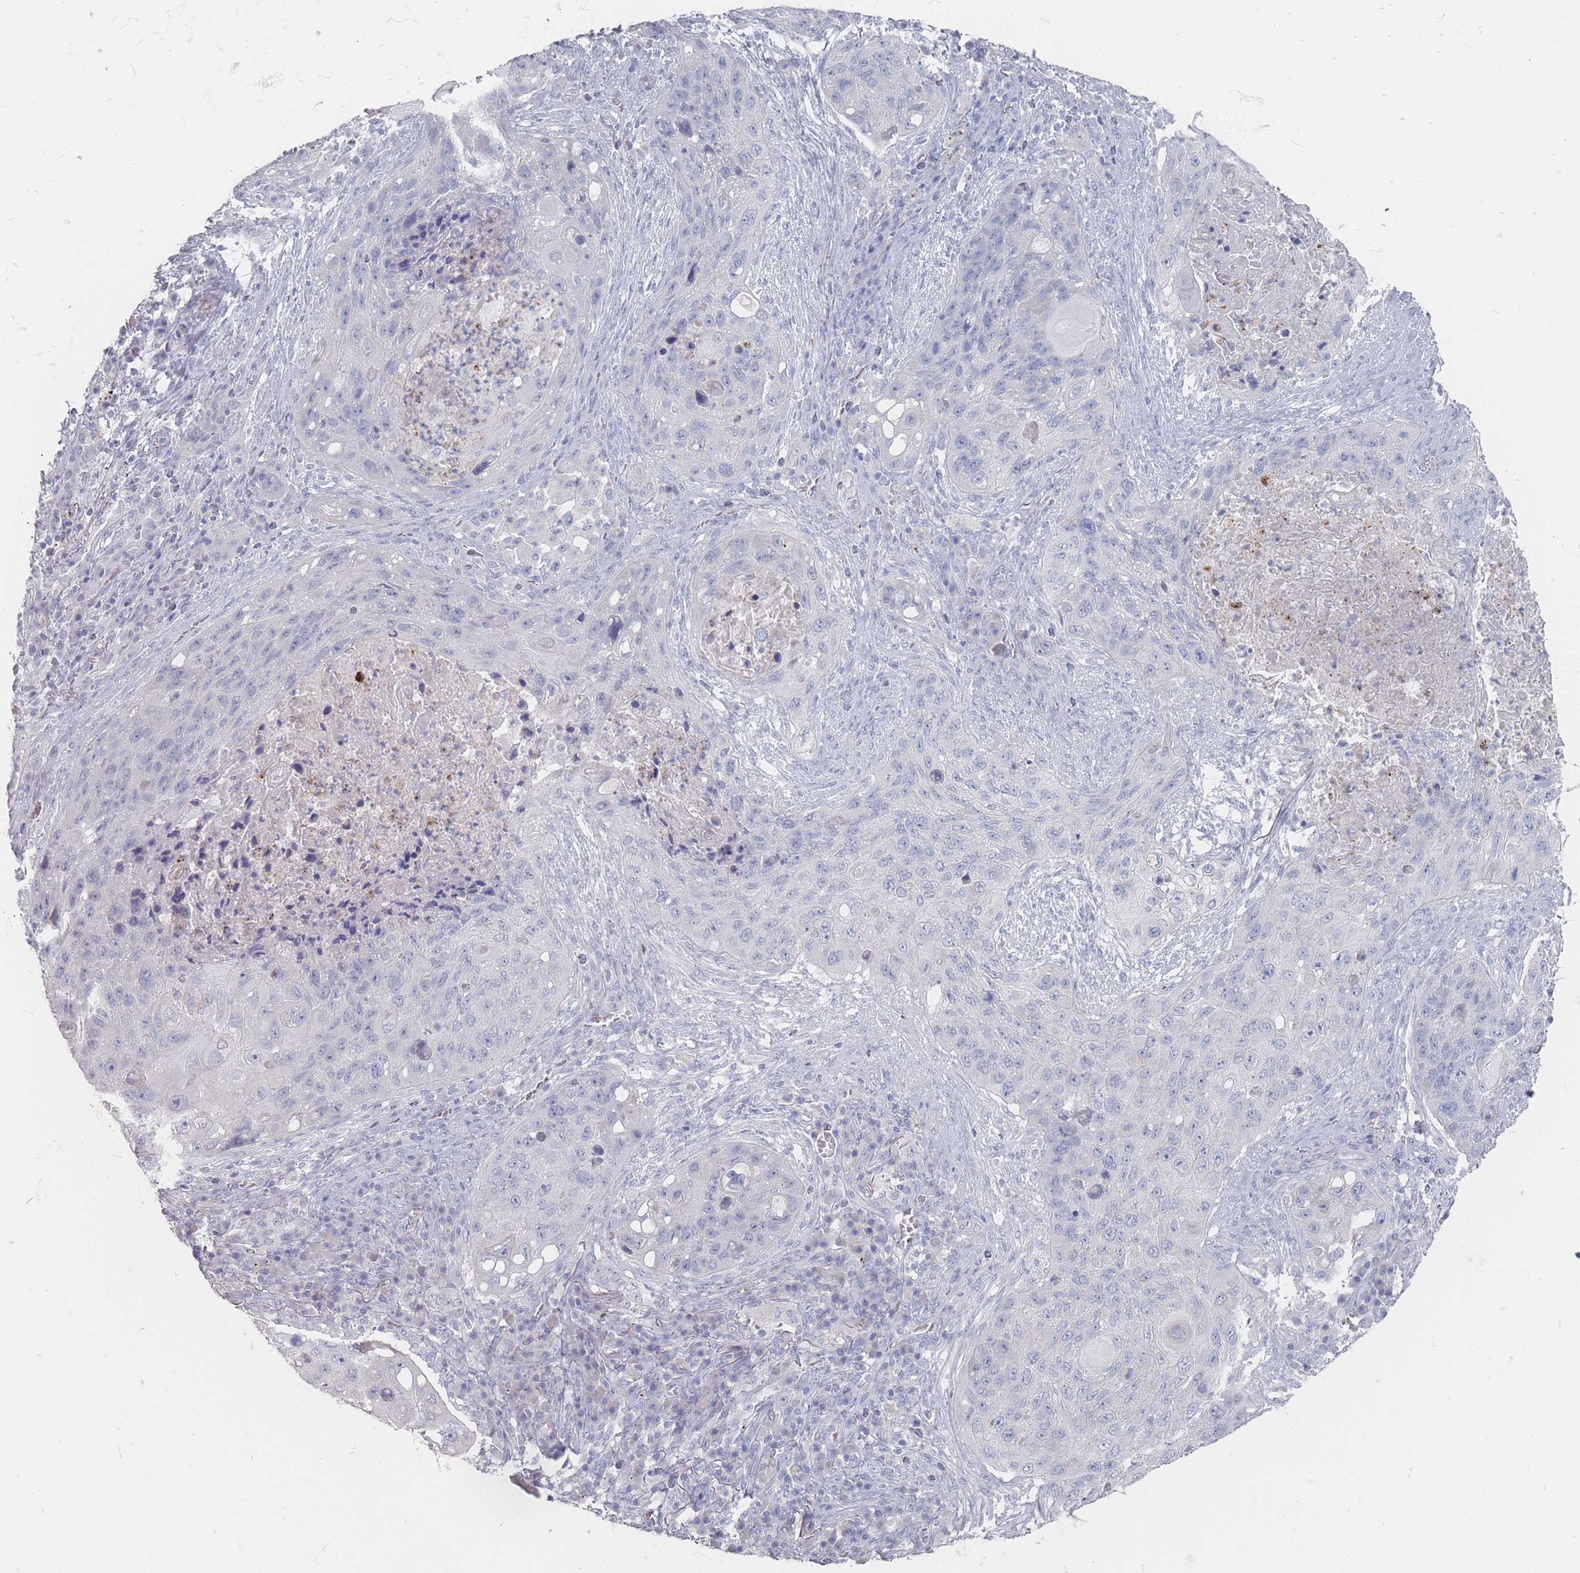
{"staining": {"intensity": "negative", "quantity": "none", "location": "none"}, "tissue": "lung cancer", "cell_type": "Tumor cells", "image_type": "cancer", "snomed": [{"axis": "morphology", "description": "Squamous cell carcinoma, NOS"}, {"axis": "topography", "description": "Lung"}], "caption": "Tumor cells show no significant protein staining in squamous cell carcinoma (lung).", "gene": "HELZ2", "patient": {"sex": "female", "age": 63}}